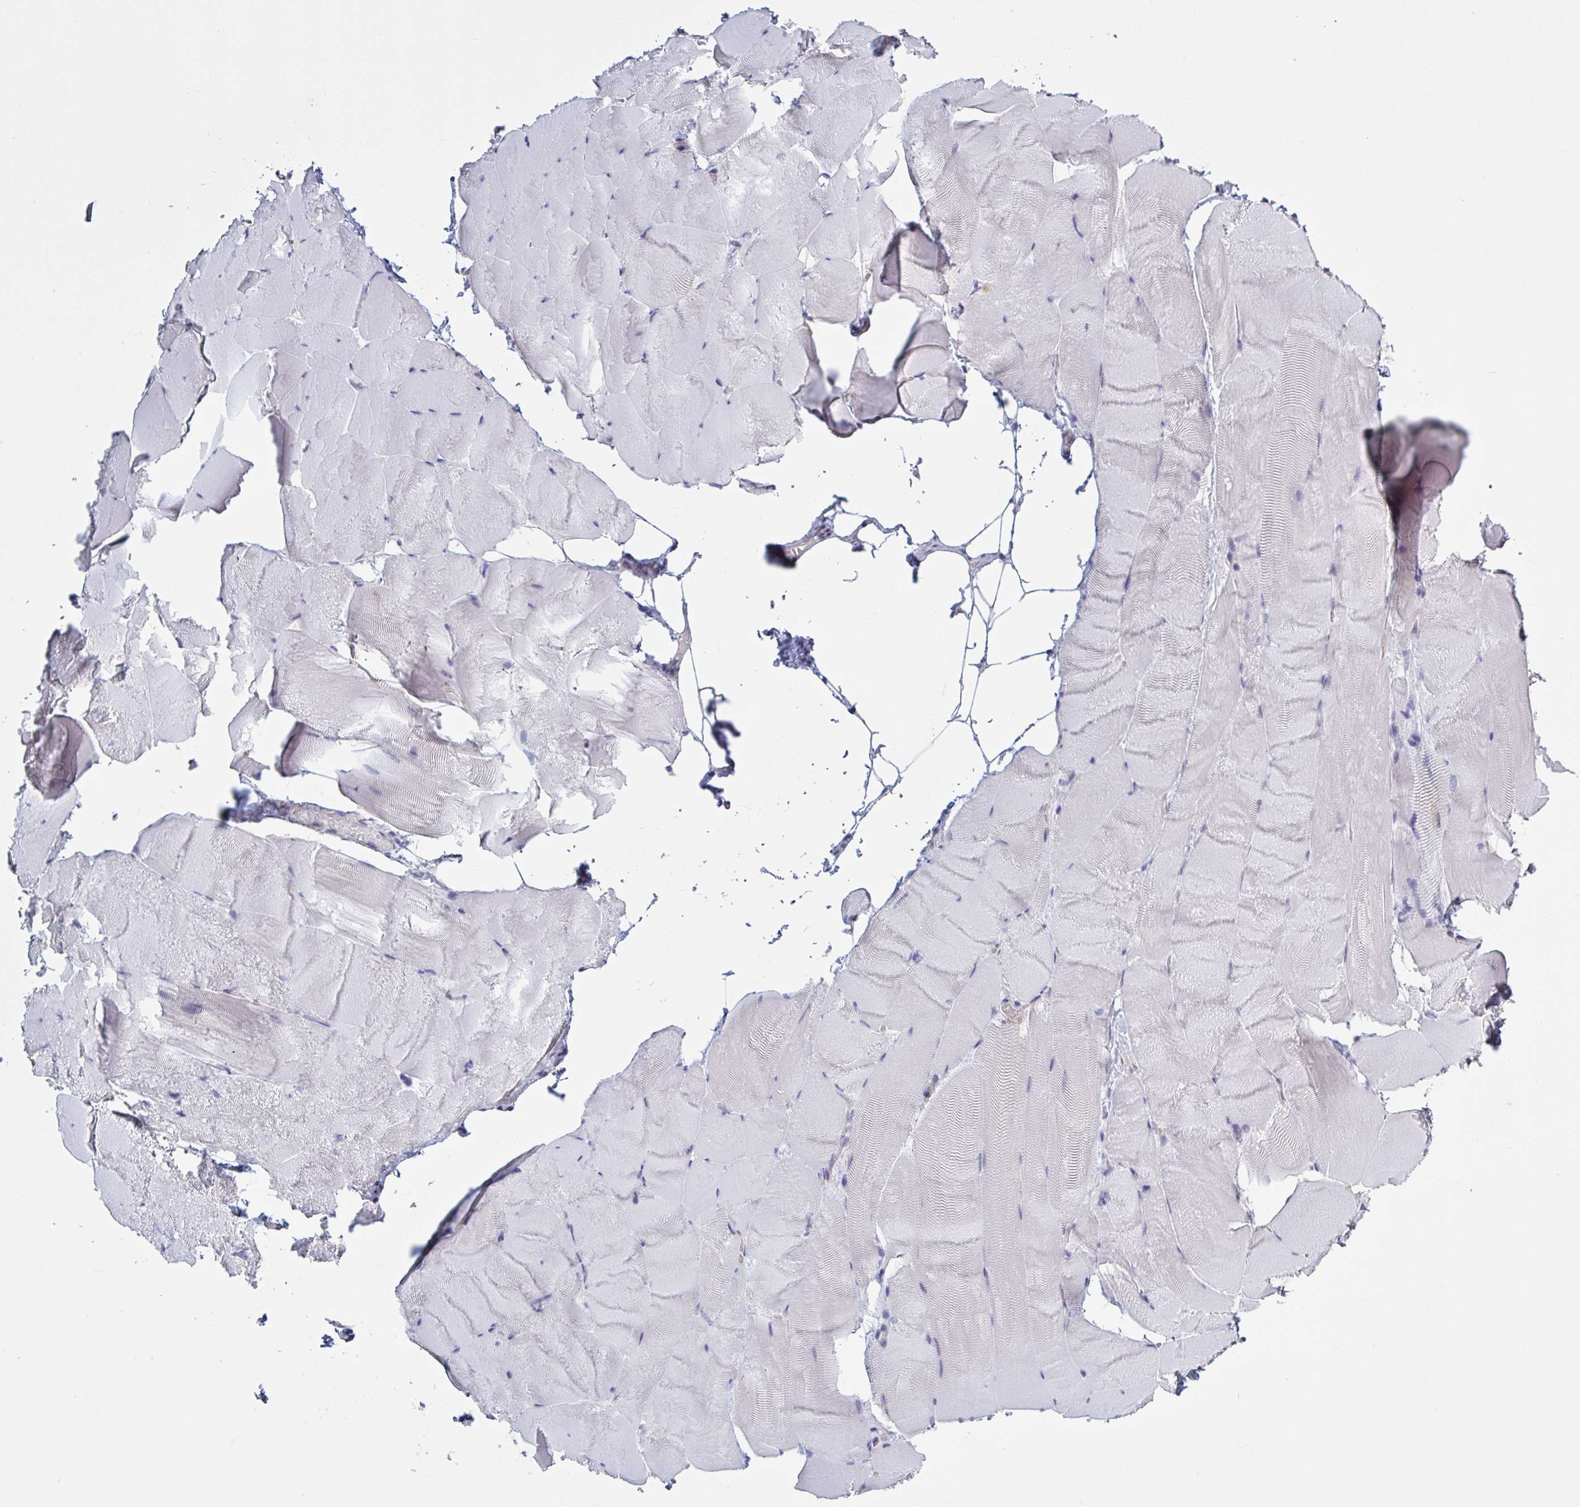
{"staining": {"intensity": "negative", "quantity": "none", "location": "none"}, "tissue": "skeletal muscle", "cell_type": "Myocytes", "image_type": "normal", "snomed": [{"axis": "morphology", "description": "Normal tissue, NOS"}, {"axis": "topography", "description": "Skeletal muscle"}], "caption": "Skeletal muscle stained for a protein using immunohistochemistry reveals no staining myocytes.", "gene": "KDM4D", "patient": {"sex": "female", "age": 64}}